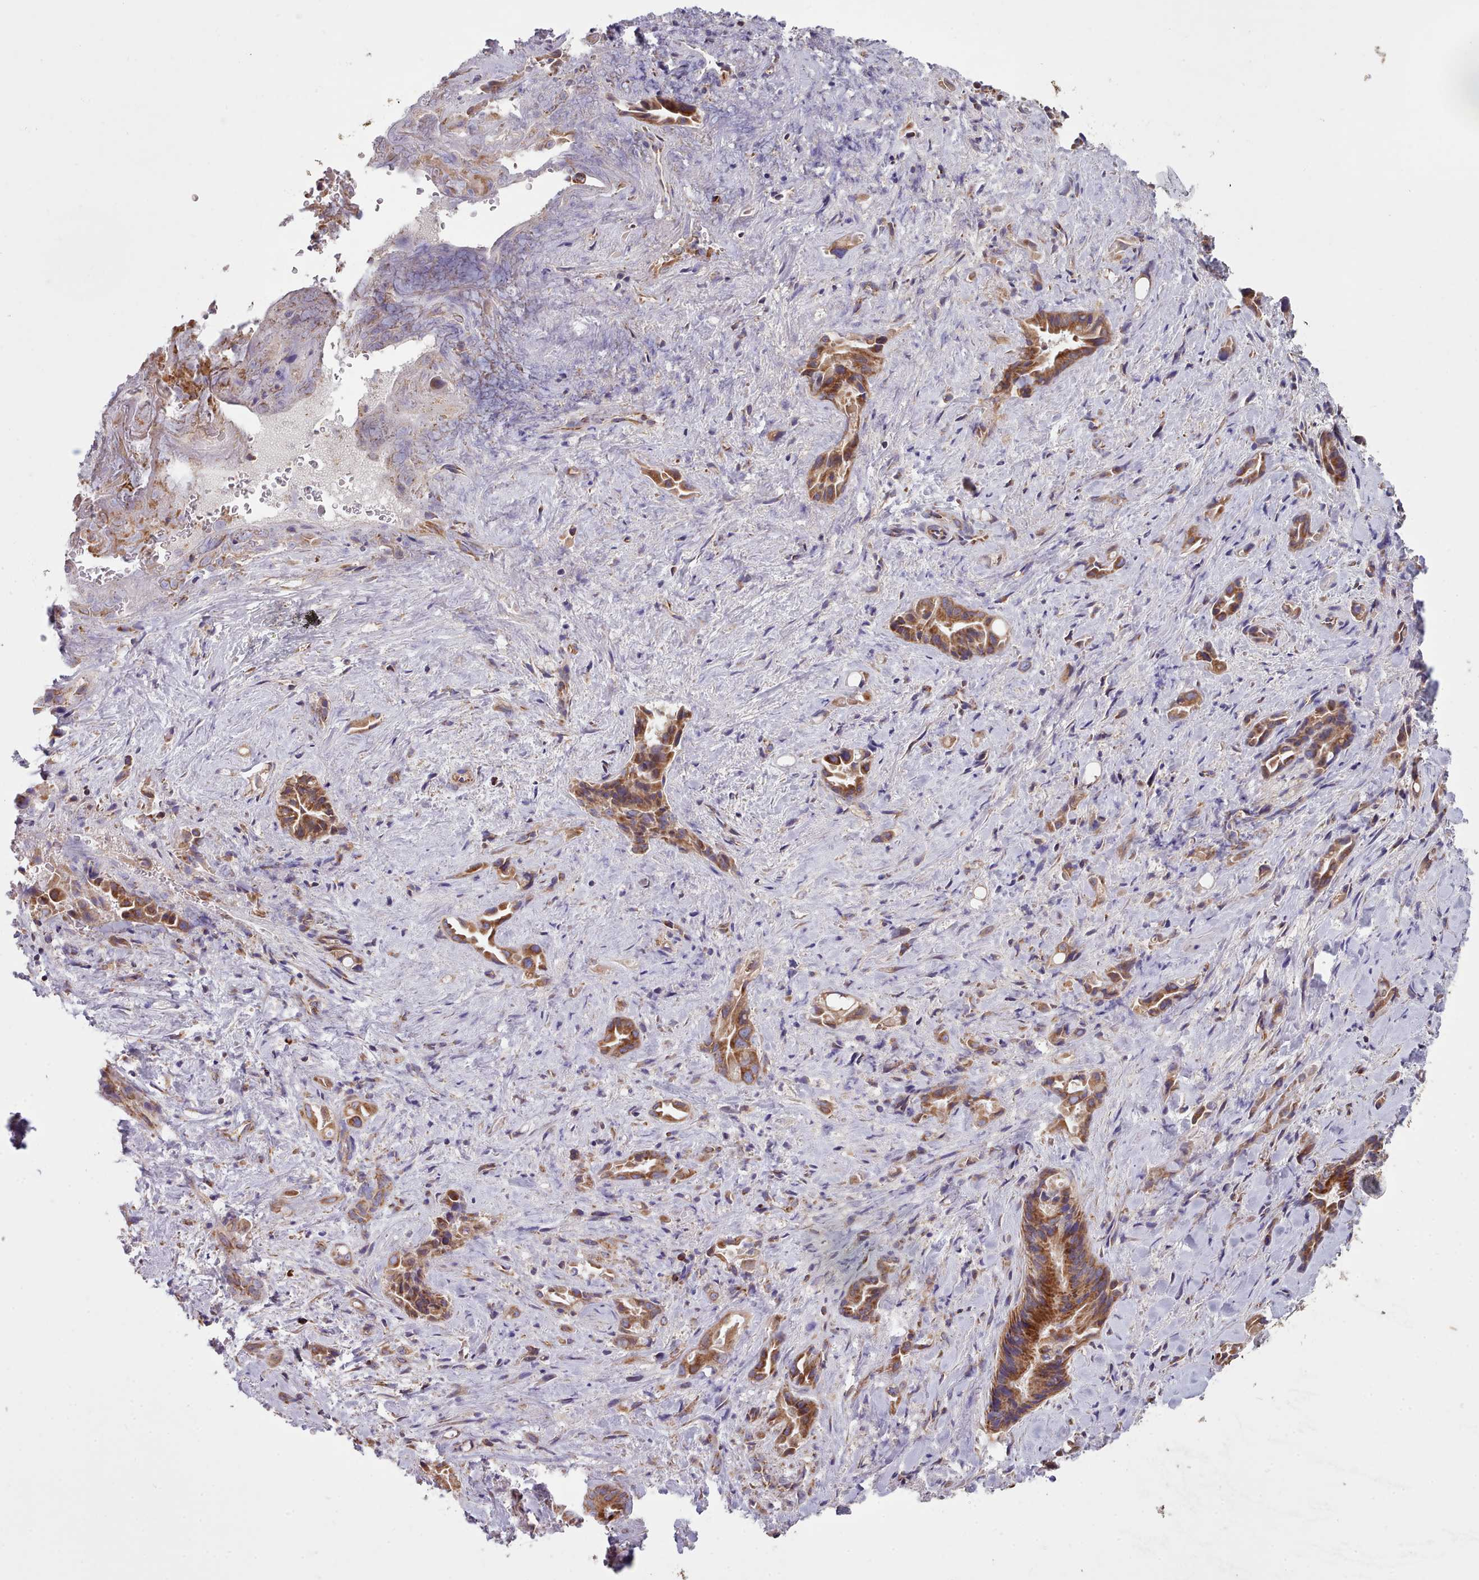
{"staining": {"intensity": "strong", "quantity": ">75%", "location": "cytoplasmic/membranous"}, "tissue": "liver cancer", "cell_type": "Tumor cells", "image_type": "cancer", "snomed": [{"axis": "morphology", "description": "Cholangiocarcinoma"}, {"axis": "topography", "description": "Liver"}], "caption": "Immunohistochemistry photomicrograph of human liver cancer stained for a protein (brown), which shows high levels of strong cytoplasmic/membranous positivity in about >75% of tumor cells.", "gene": "SRP54", "patient": {"sex": "female", "age": 68}}